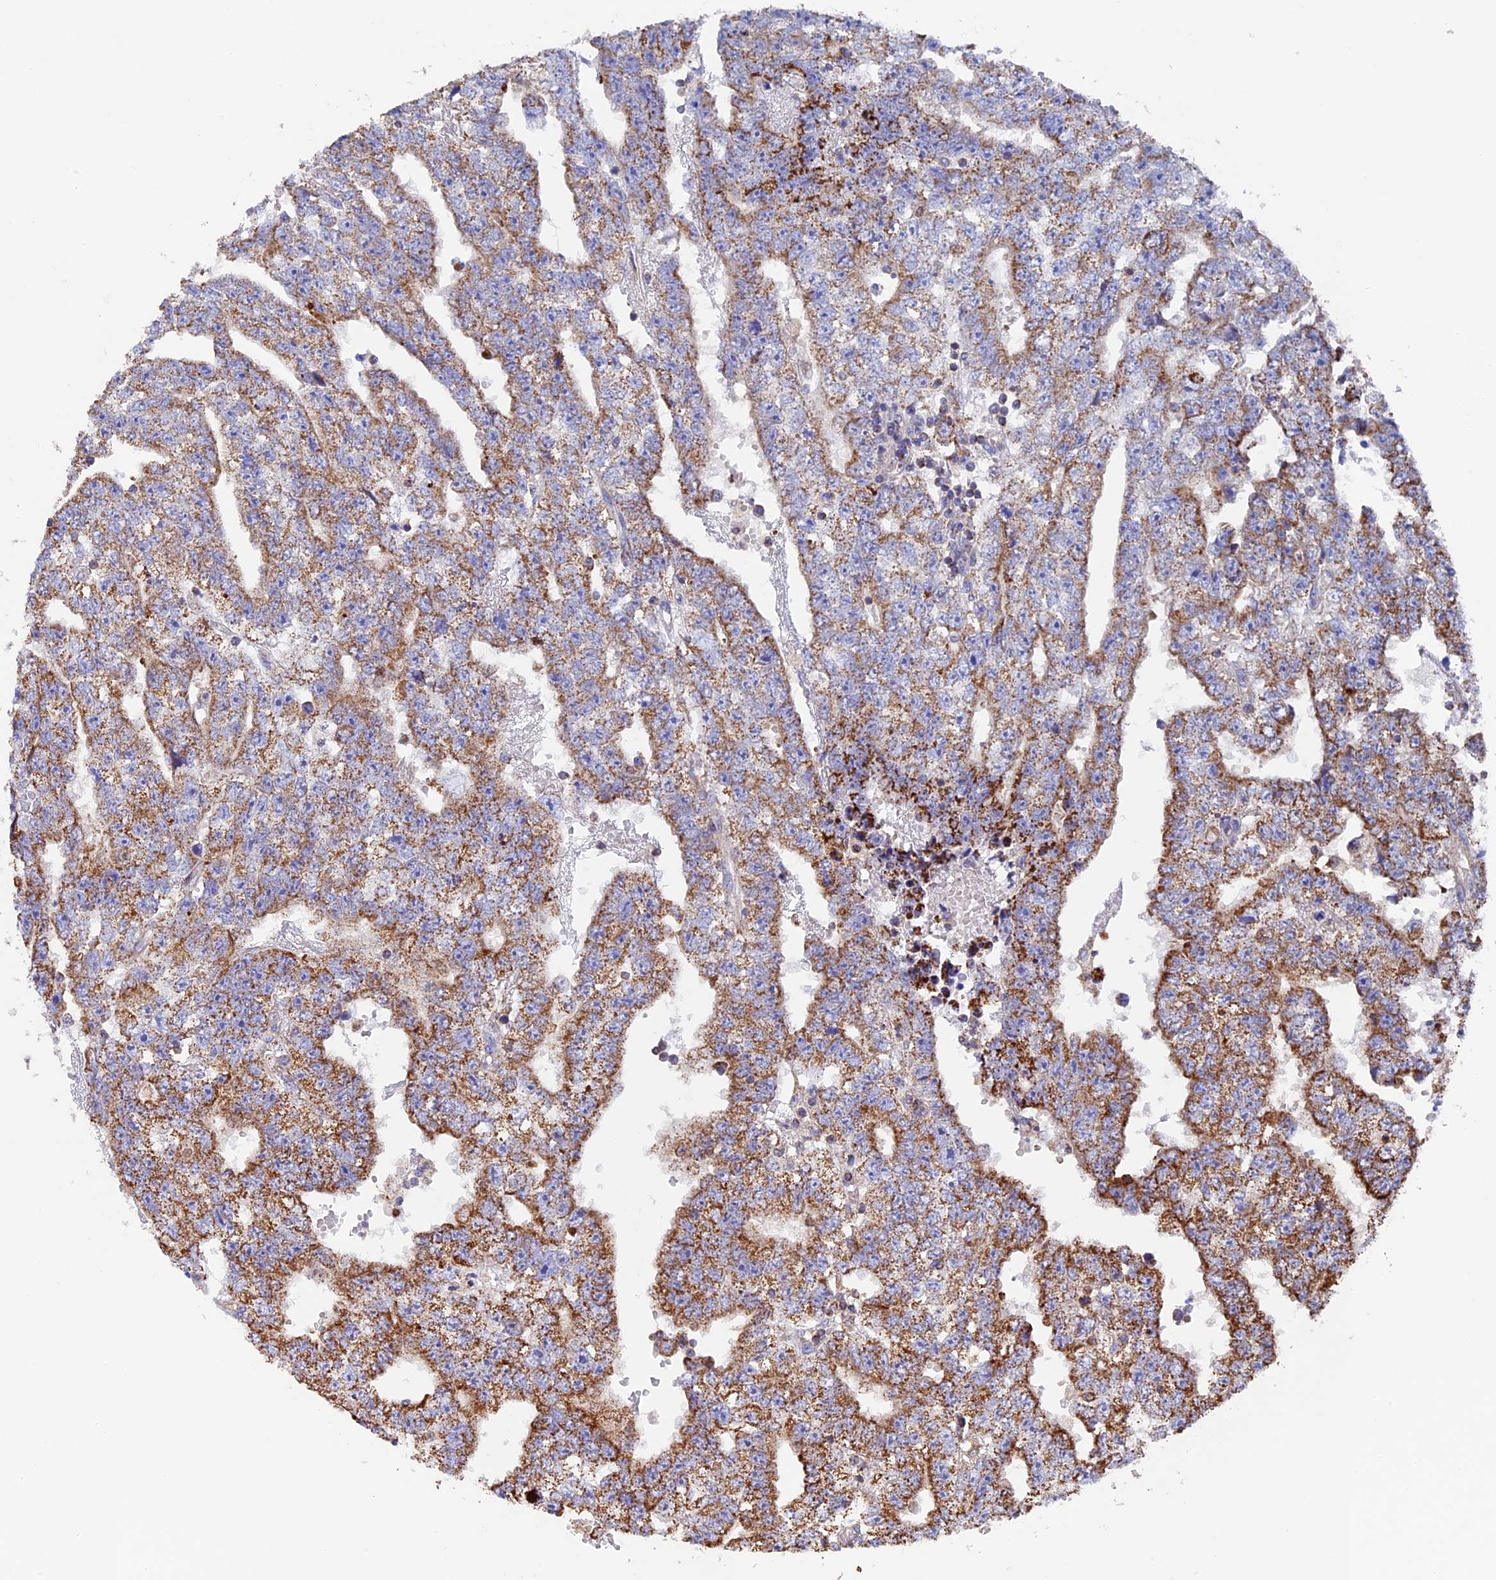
{"staining": {"intensity": "moderate", "quantity": ">75%", "location": "cytoplasmic/membranous"}, "tissue": "testis cancer", "cell_type": "Tumor cells", "image_type": "cancer", "snomed": [{"axis": "morphology", "description": "Carcinoma, Embryonal, NOS"}, {"axis": "topography", "description": "Testis"}], "caption": "Tumor cells show medium levels of moderate cytoplasmic/membranous positivity in approximately >75% of cells in human testis cancer. (brown staining indicates protein expression, while blue staining denotes nuclei).", "gene": "ADAT1", "patient": {"sex": "male", "age": 25}}